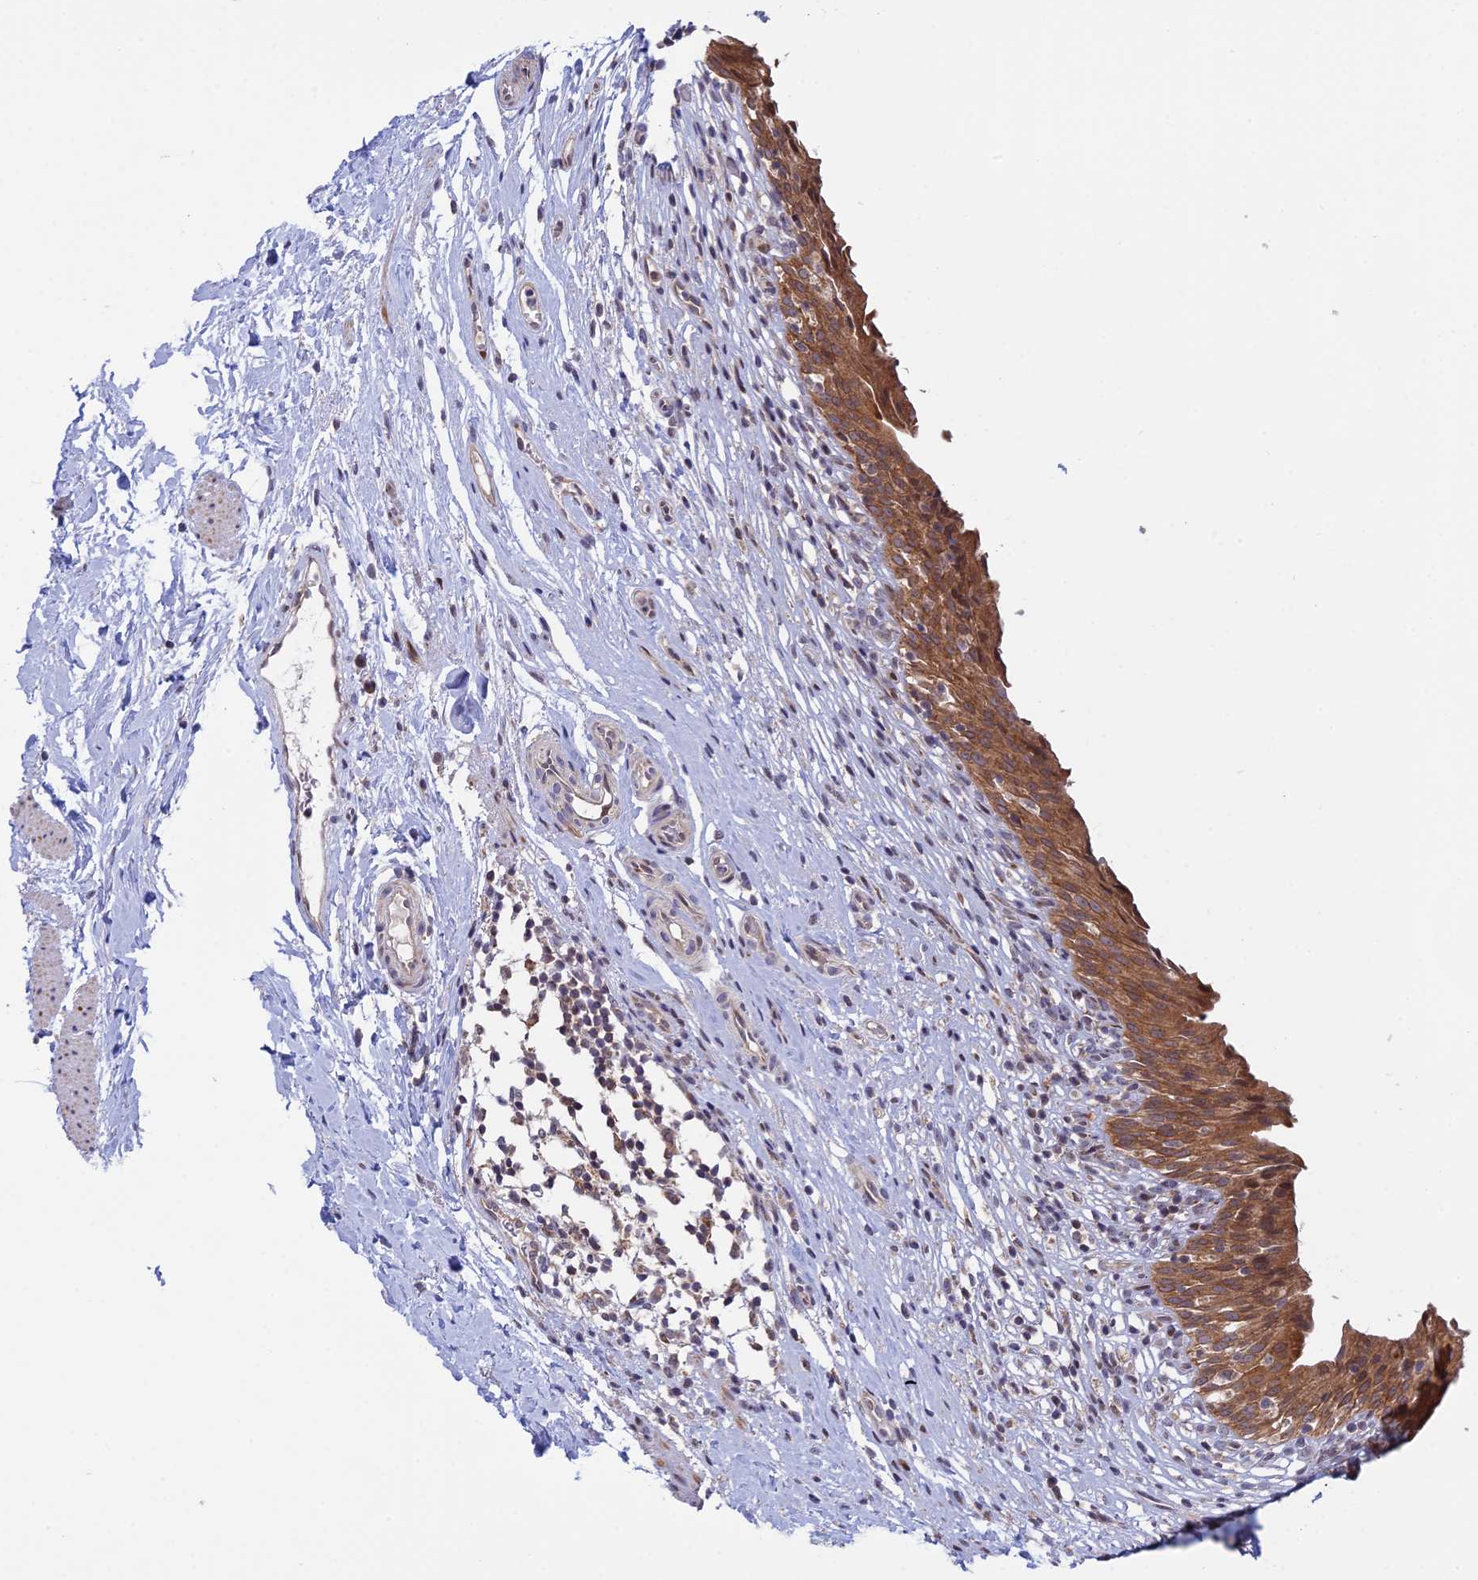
{"staining": {"intensity": "moderate", "quantity": ">75%", "location": "cytoplasmic/membranous"}, "tissue": "urinary bladder", "cell_type": "Urothelial cells", "image_type": "normal", "snomed": [{"axis": "morphology", "description": "Normal tissue, NOS"}, {"axis": "morphology", "description": "Inflammation, NOS"}, {"axis": "topography", "description": "Urinary bladder"}], "caption": "Immunohistochemical staining of benign human urinary bladder shows medium levels of moderate cytoplasmic/membranous staining in approximately >75% of urothelial cells. Using DAB (3,3'-diaminobenzidine) (brown) and hematoxylin (blue) stains, captured at high magnification using brightfield microscopy.", "gene": "GSKIP", "patient": {"sex": "male", "age": 63}}